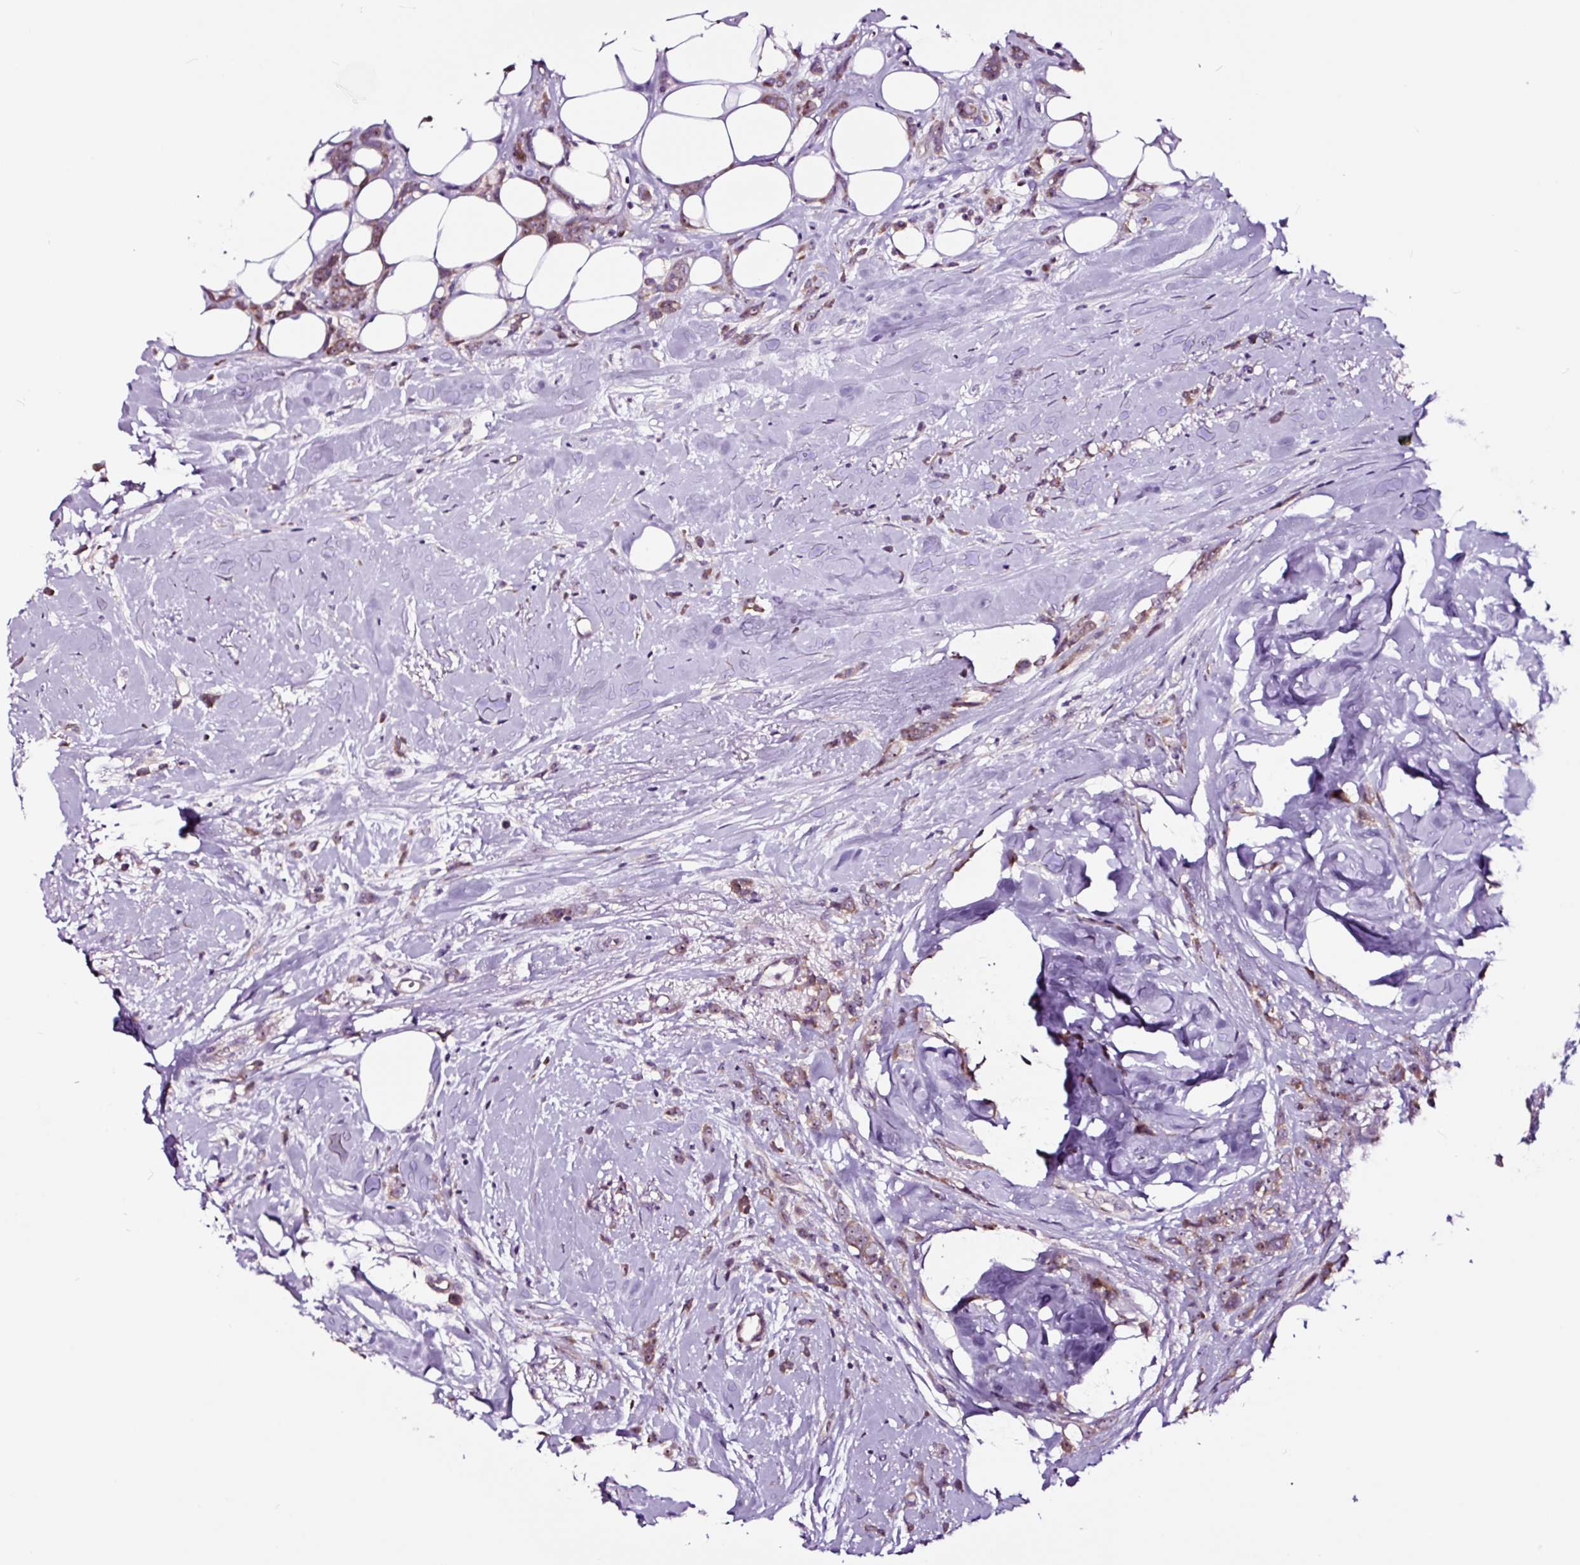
{"staining": {"intensity": "weak", "quantity": ">75%", "location": "cytoplasmic/membranous,nuclear"}, "tissue": "breast cancer", "cell_type": "Tumor cells", "image_type": "cancer", "snomed": [{"axis": "morphology", "description": "Duct carcinoma"}, {"axis": "topography", "description": "Breast"}], "caption": "There is low levels of weak cytoplasmic/membranous and nuclear expression in tumor cells of intraductal carcinoma (breast), as demonstrated by immunohistochemical staining (brown color).", "gene": "NOM1", "patient": {"sex": "female", "age": 80}}